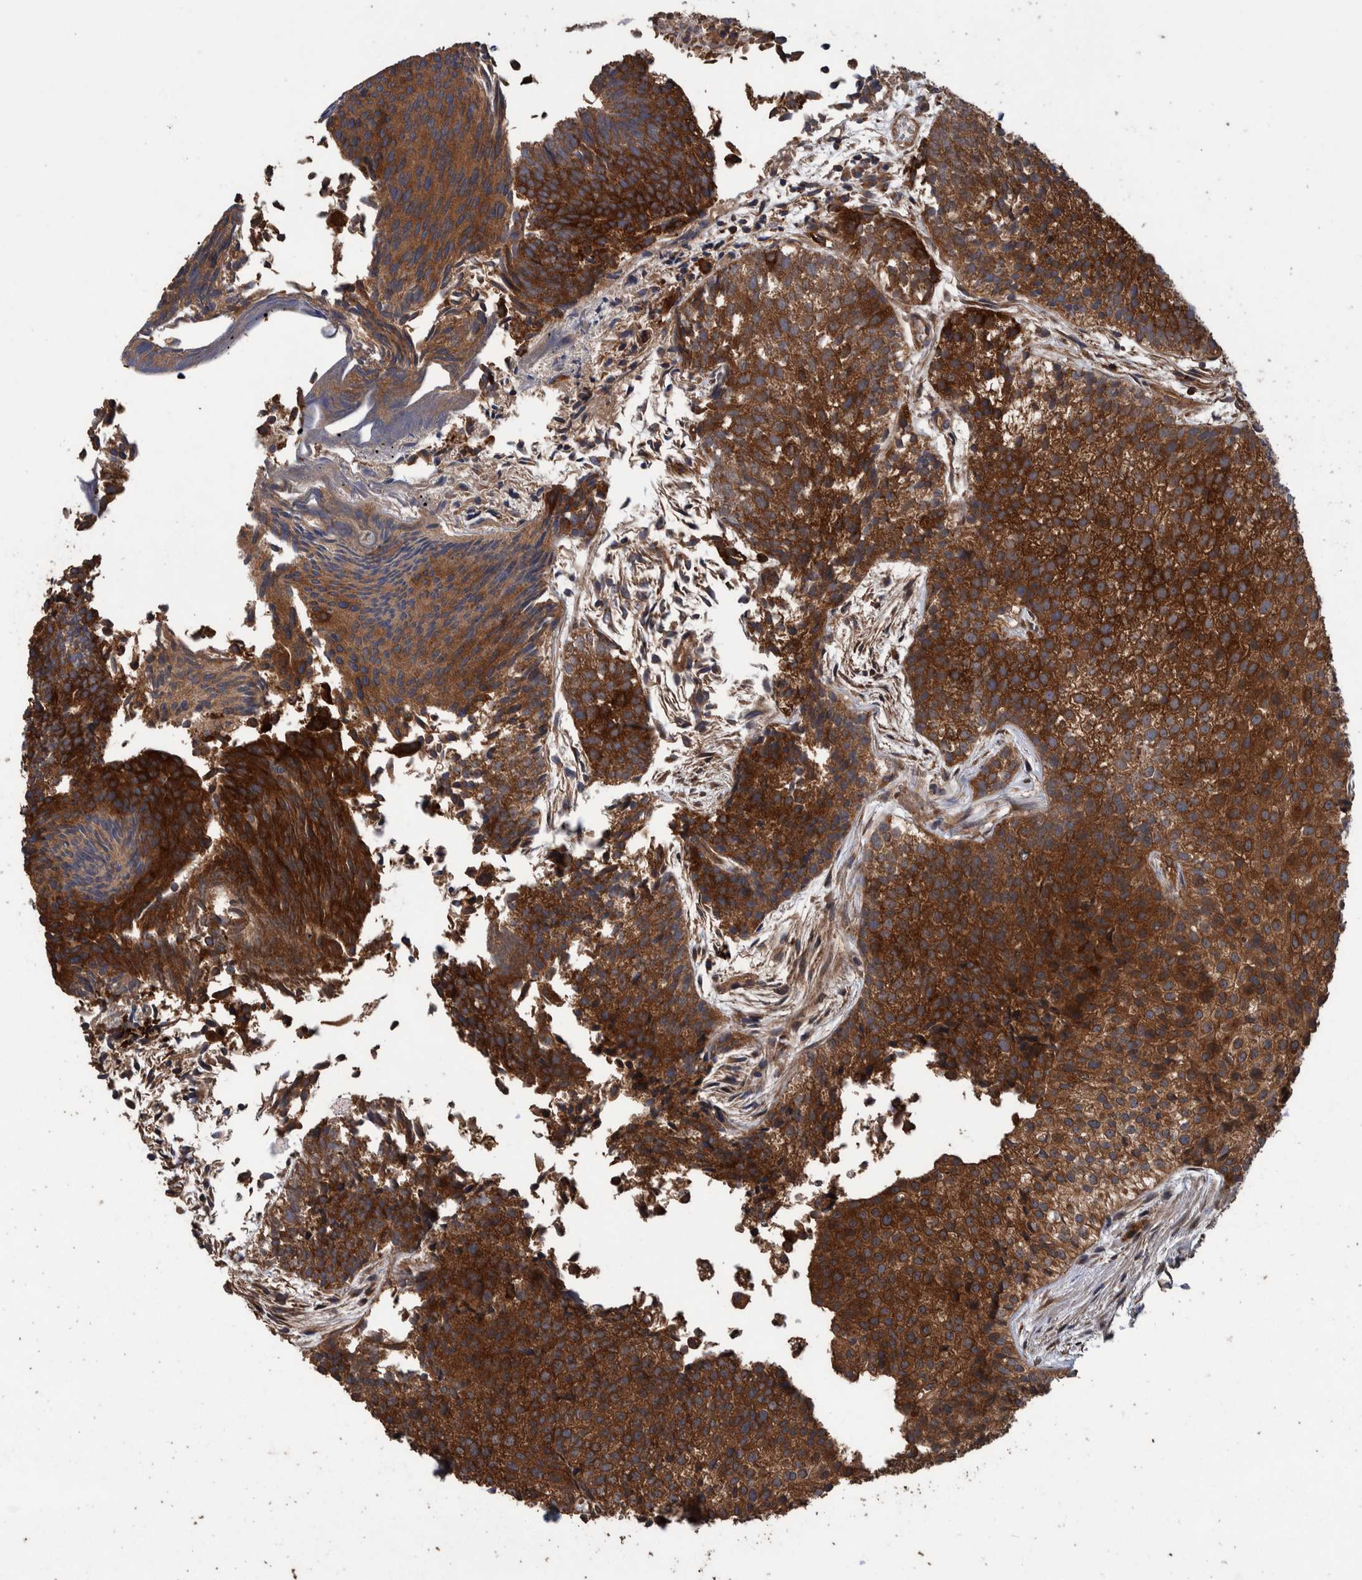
{"staining": {"intensity": "strong", "quantity": ">75%", "location": "cytoplasmic/membranous"}, "tissue": "urothelial cancer", "cell_type": "Tumor cells", "image_type": "cancer", "snomed": [{"axis": "morphology", "description": "Urothelial carcinoma, Low grade"}, {"axis": "topography", "description": "Urinary bladder"}], "caption": "A high amount of strong cytoplasmic/membranous positivity is present in approximately >75% of tumor cells in urothelial cancer tissue.", "gene": "TRIM16", "patient": {"sex": "male", "age": 86}}